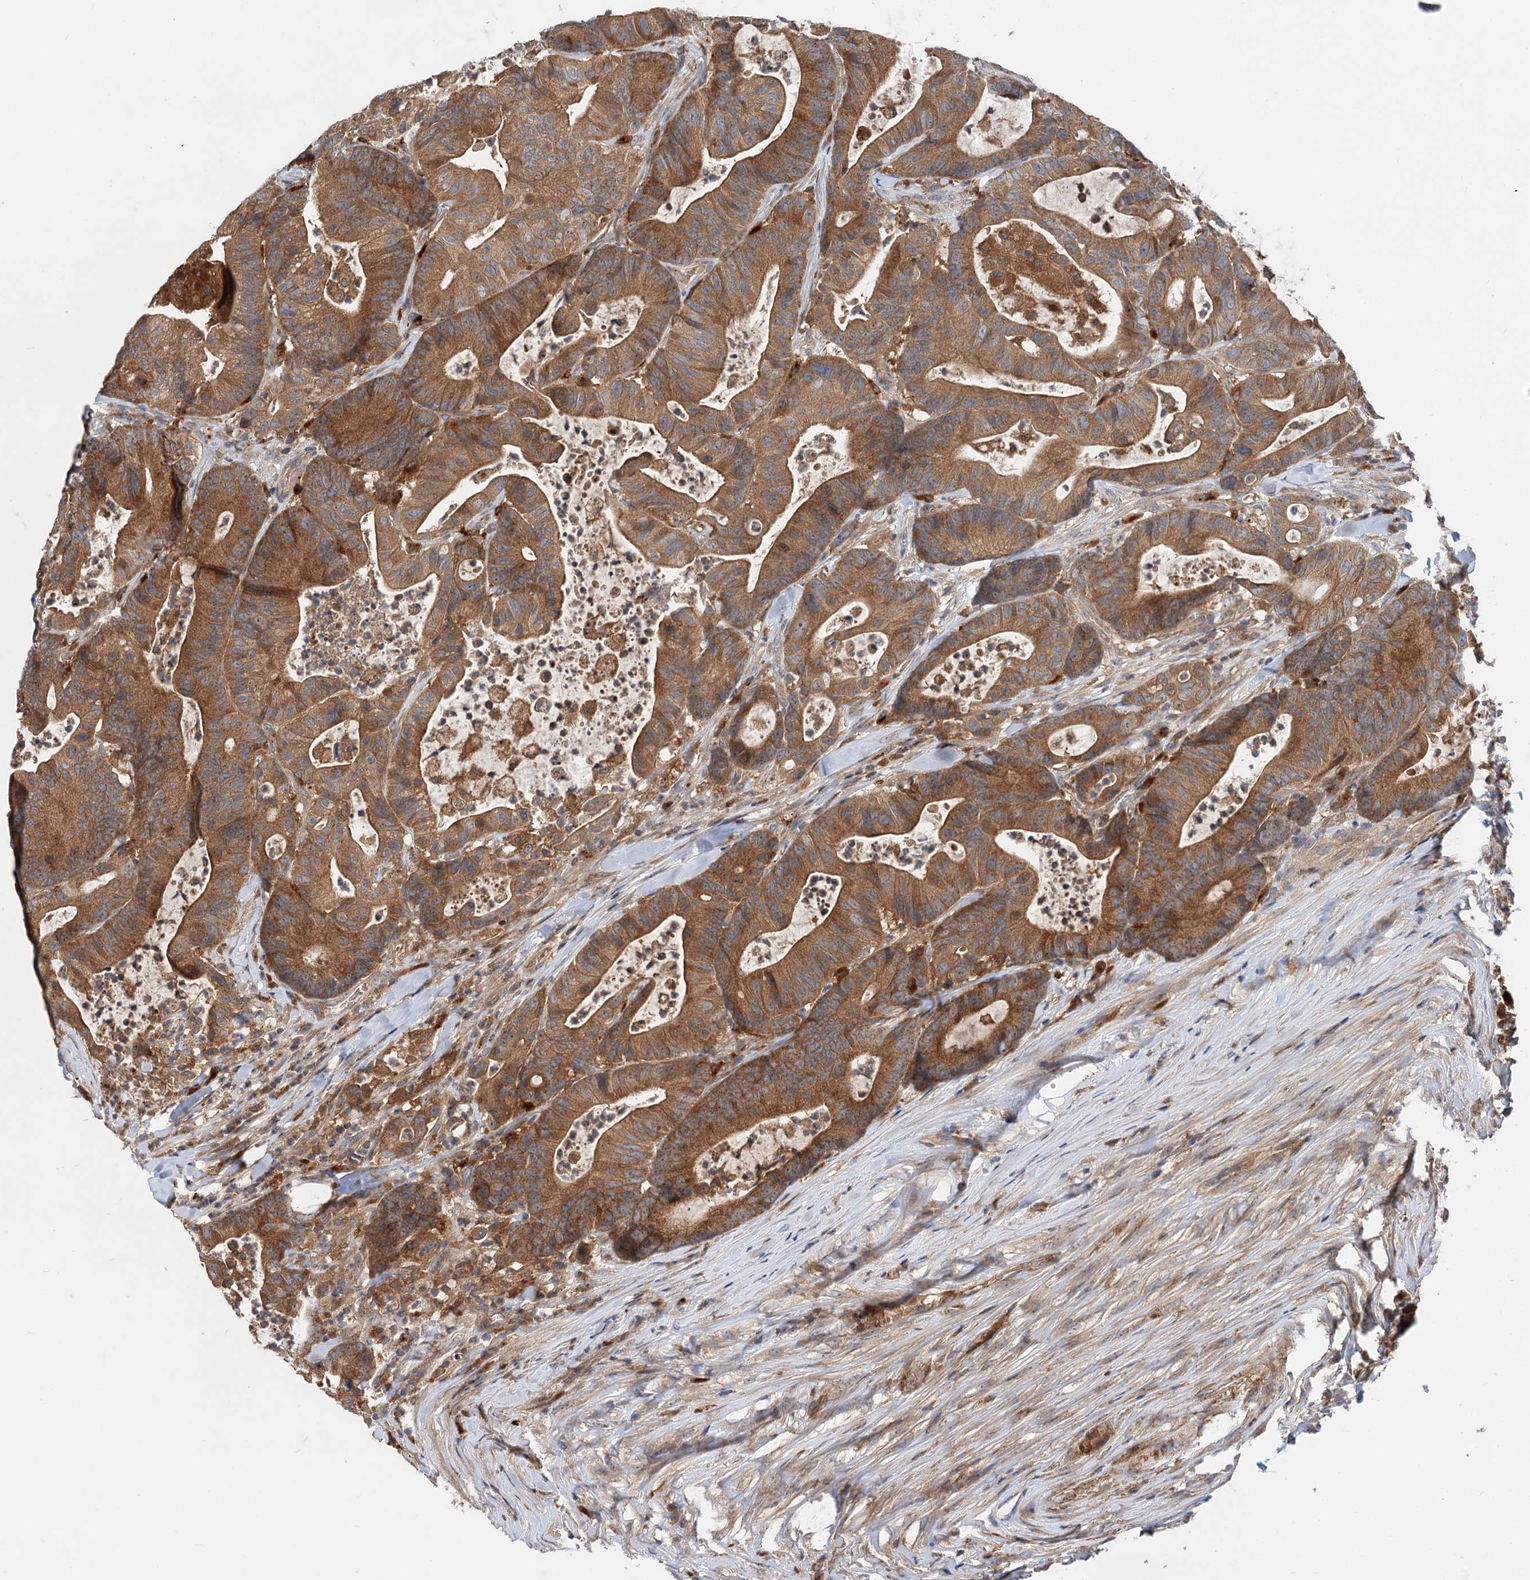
{"staining": {"intensity": "moderate", "quantity": ">75%", "location": "cytoplasmic/membranous"}, "tissue": "colorectal cancer", "cell_type": "Tumor cells", "image_type": "cancer", "snomed": [{"axis": "morphology", "description": "Adenocarcinoma, NOS"}, {"axis": "topography", "description": "Colon"}], "caption": "The image exhibits immunohistochemical staining of colorectal cancer. There is moderate cytoplasmic/membranous positivity is appreciated in approximately >75% of tumor cells.", "gene": "PATL1", "patient": {"sex": "female", "age": 84}}